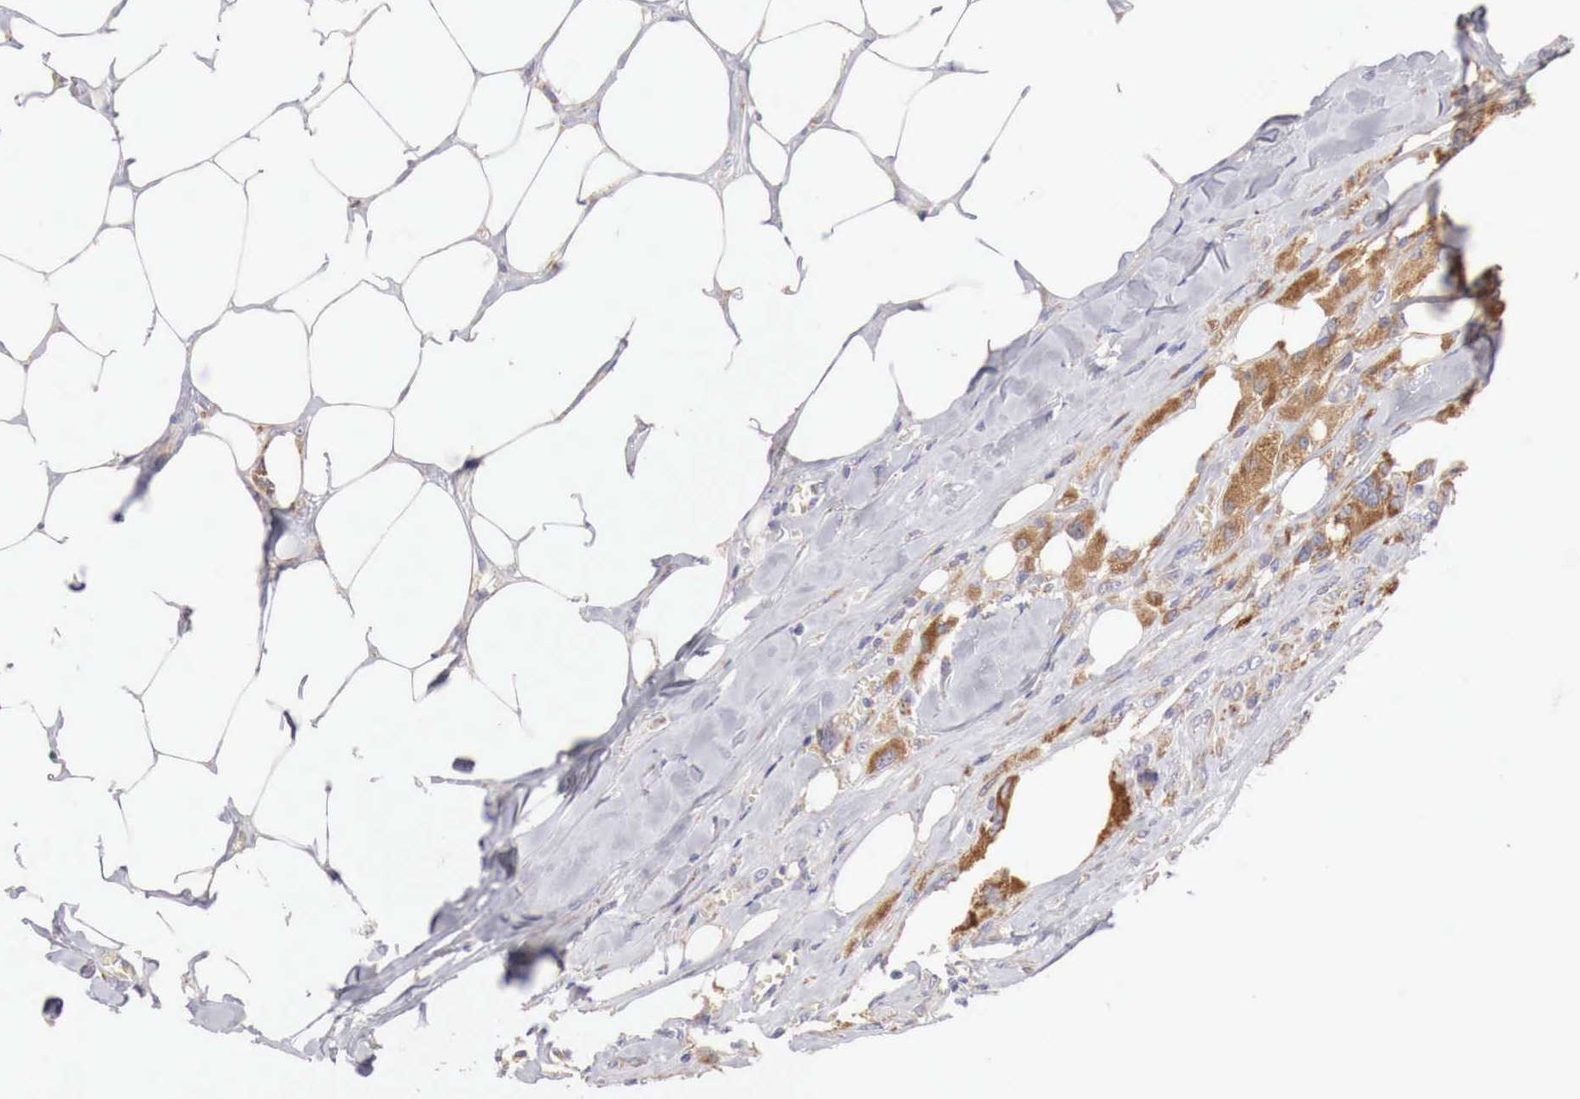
{"staining": {"intensity": "moderate", "quantity": ">75%", "location": "cytoplasmic/membranous"}, "tissue": "breast cancer", "cell_type": "Tumor cells", "image_type": "cancer", "snomed": [{"axis": "morphology", "description": "Neoplasm, malignant, NOS"}, {"axis": "topography", "description": "Breast"}], "caption": "Breast cancer stained with DAB (3,3'-diaminobenzidine) immunohistochemistry demonstrates medium levels of moderate cytoplasmic/membranous positivity in about >75% of tumor cells. Using DAB (brown) and hematoxylin (blue) stains, captured at high magnification using brightfield microscopy.", "gene": "NSDHL", "patient": {"sex": "female", "age": 50}}